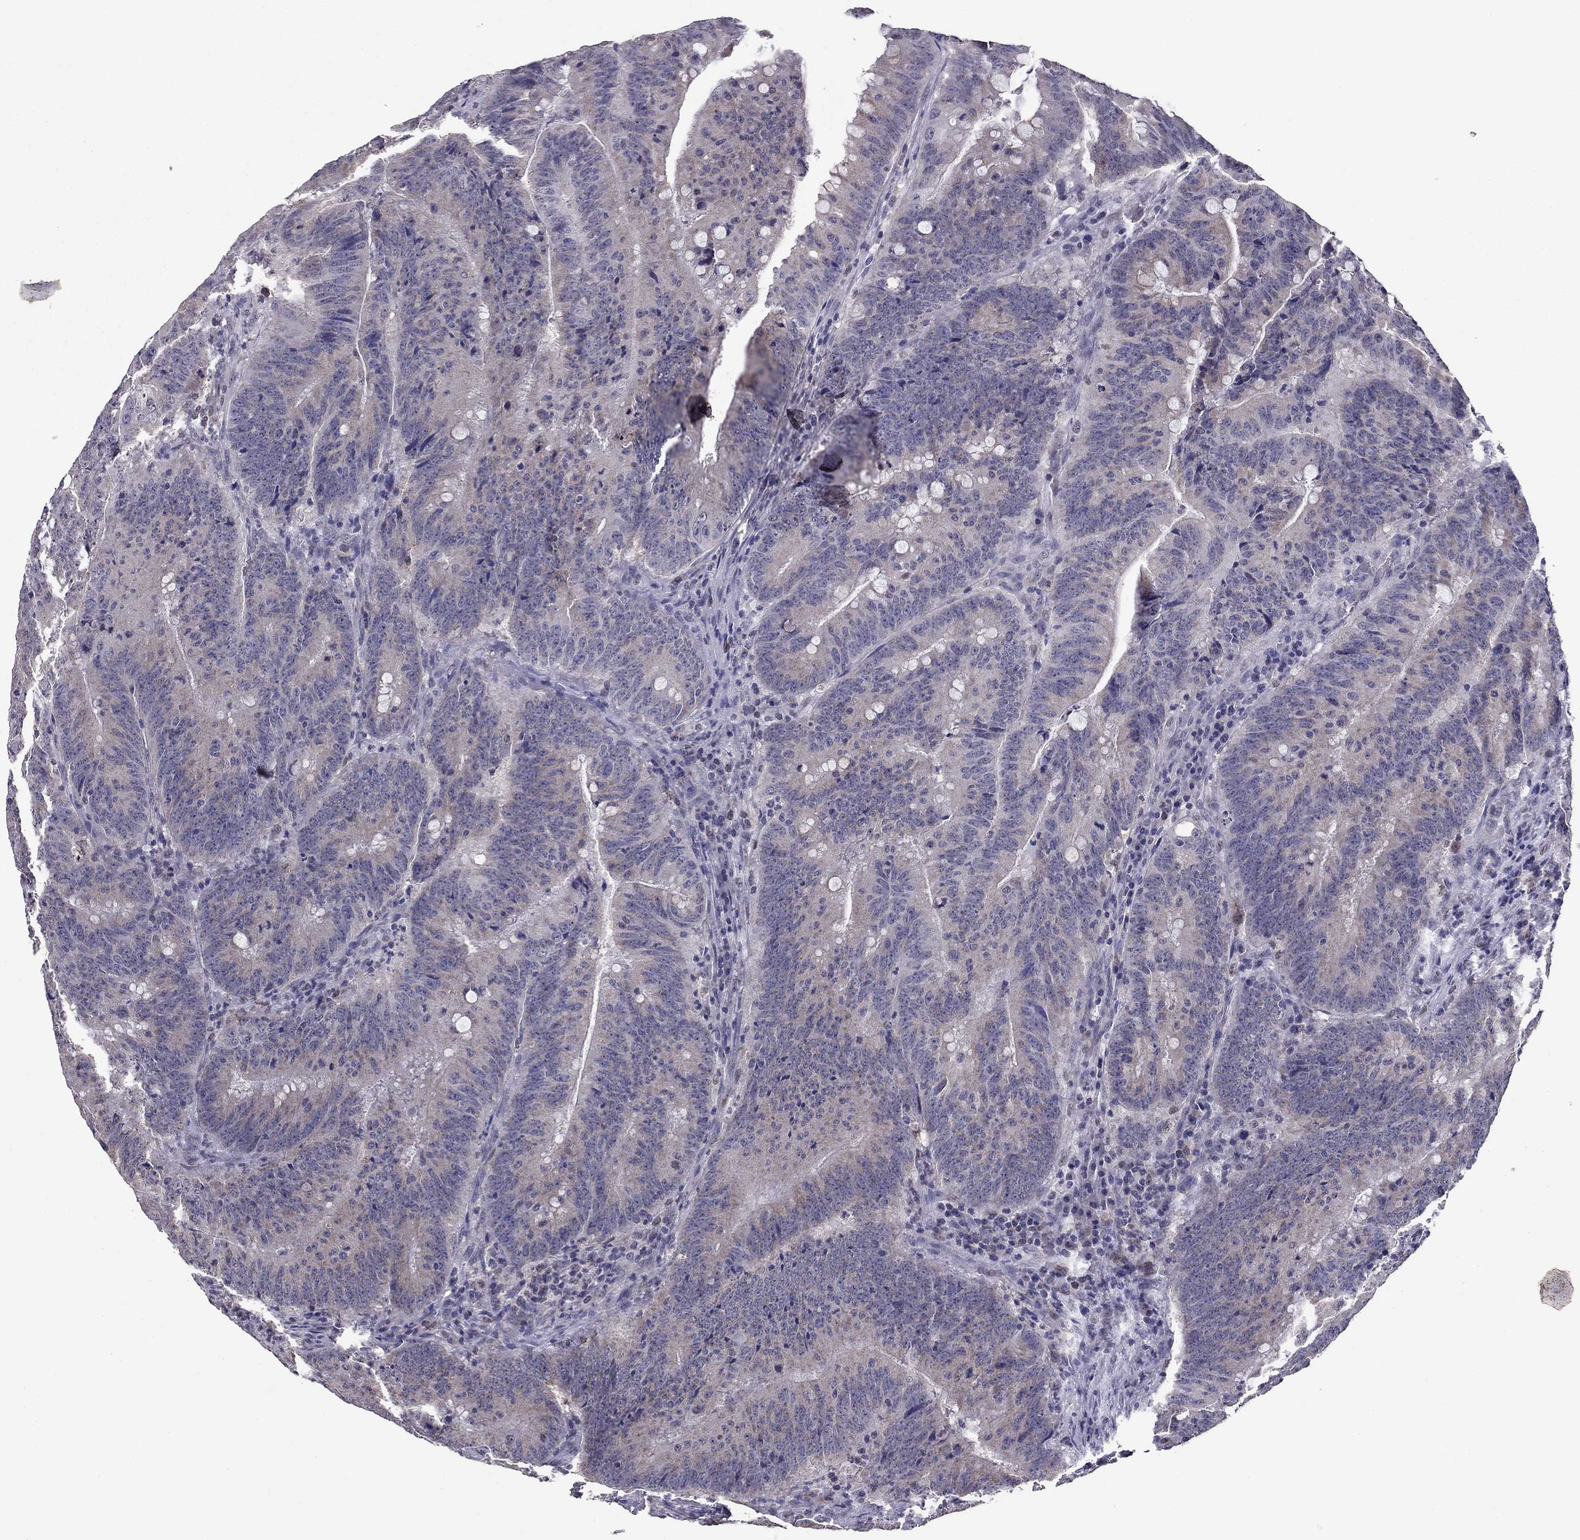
{"staining": {"intensity": "negative", "quantity": "none", "location": "none"}, "tissue": "colorectal cancer", "cell_type": "Tumor cells", "image_type": "cancer", "snomed": [{"axis": "morphology", "description": "Adenocarcinoma, NOS"}, {"axis": "topography", "description": "Colon"}], "caption": "DAB immunohistochemical staining of human colorectal adenocarcinoma demonstrates no significant positivity in tumor cells.", "gene": "HCN1", "patient": {"sex": "female", "age": 87}}